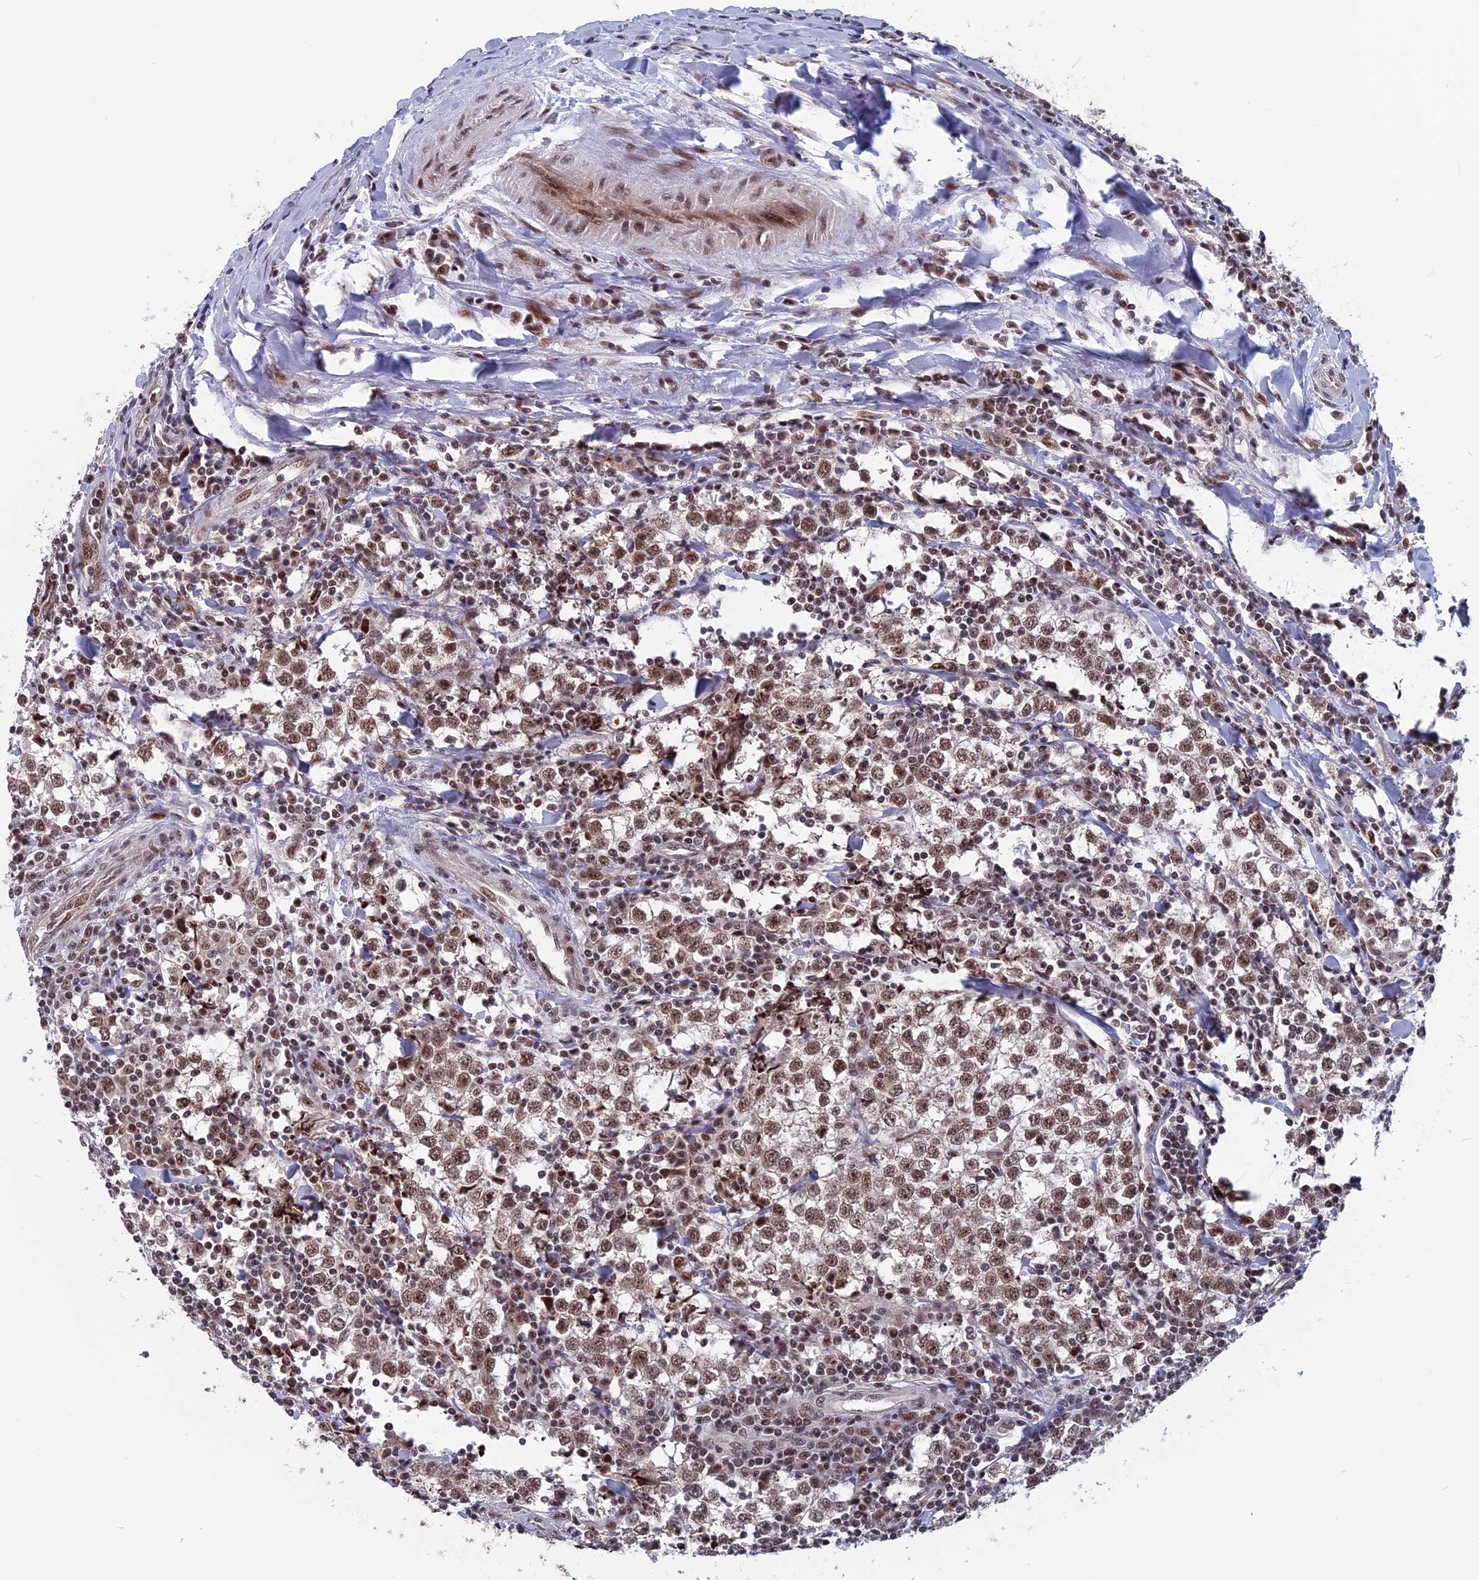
{"staining": {"intensity": "moderate", "quantity": ">75%", "location": "nuclear"}, "tissue": "testis cancer", "cell_type": "Tumor cells", "image_type": "cancer", "snomed": [{"axis": "morphology", "description": "Seminoma, NOS"}, {"axis": "morphology", "description": "Carcinoma, Embryonal, NOS"}, {"axis": "topography", "description": "Testis"}], "caption": "There is medium levels of moderate nuclear positivity in tumor cells of testis cancer (seminoma), as demonstrated by immunohistochemical staining (brown color).", "gene": "CACTIN", "patient": {"sex": "male", "age": 36}}